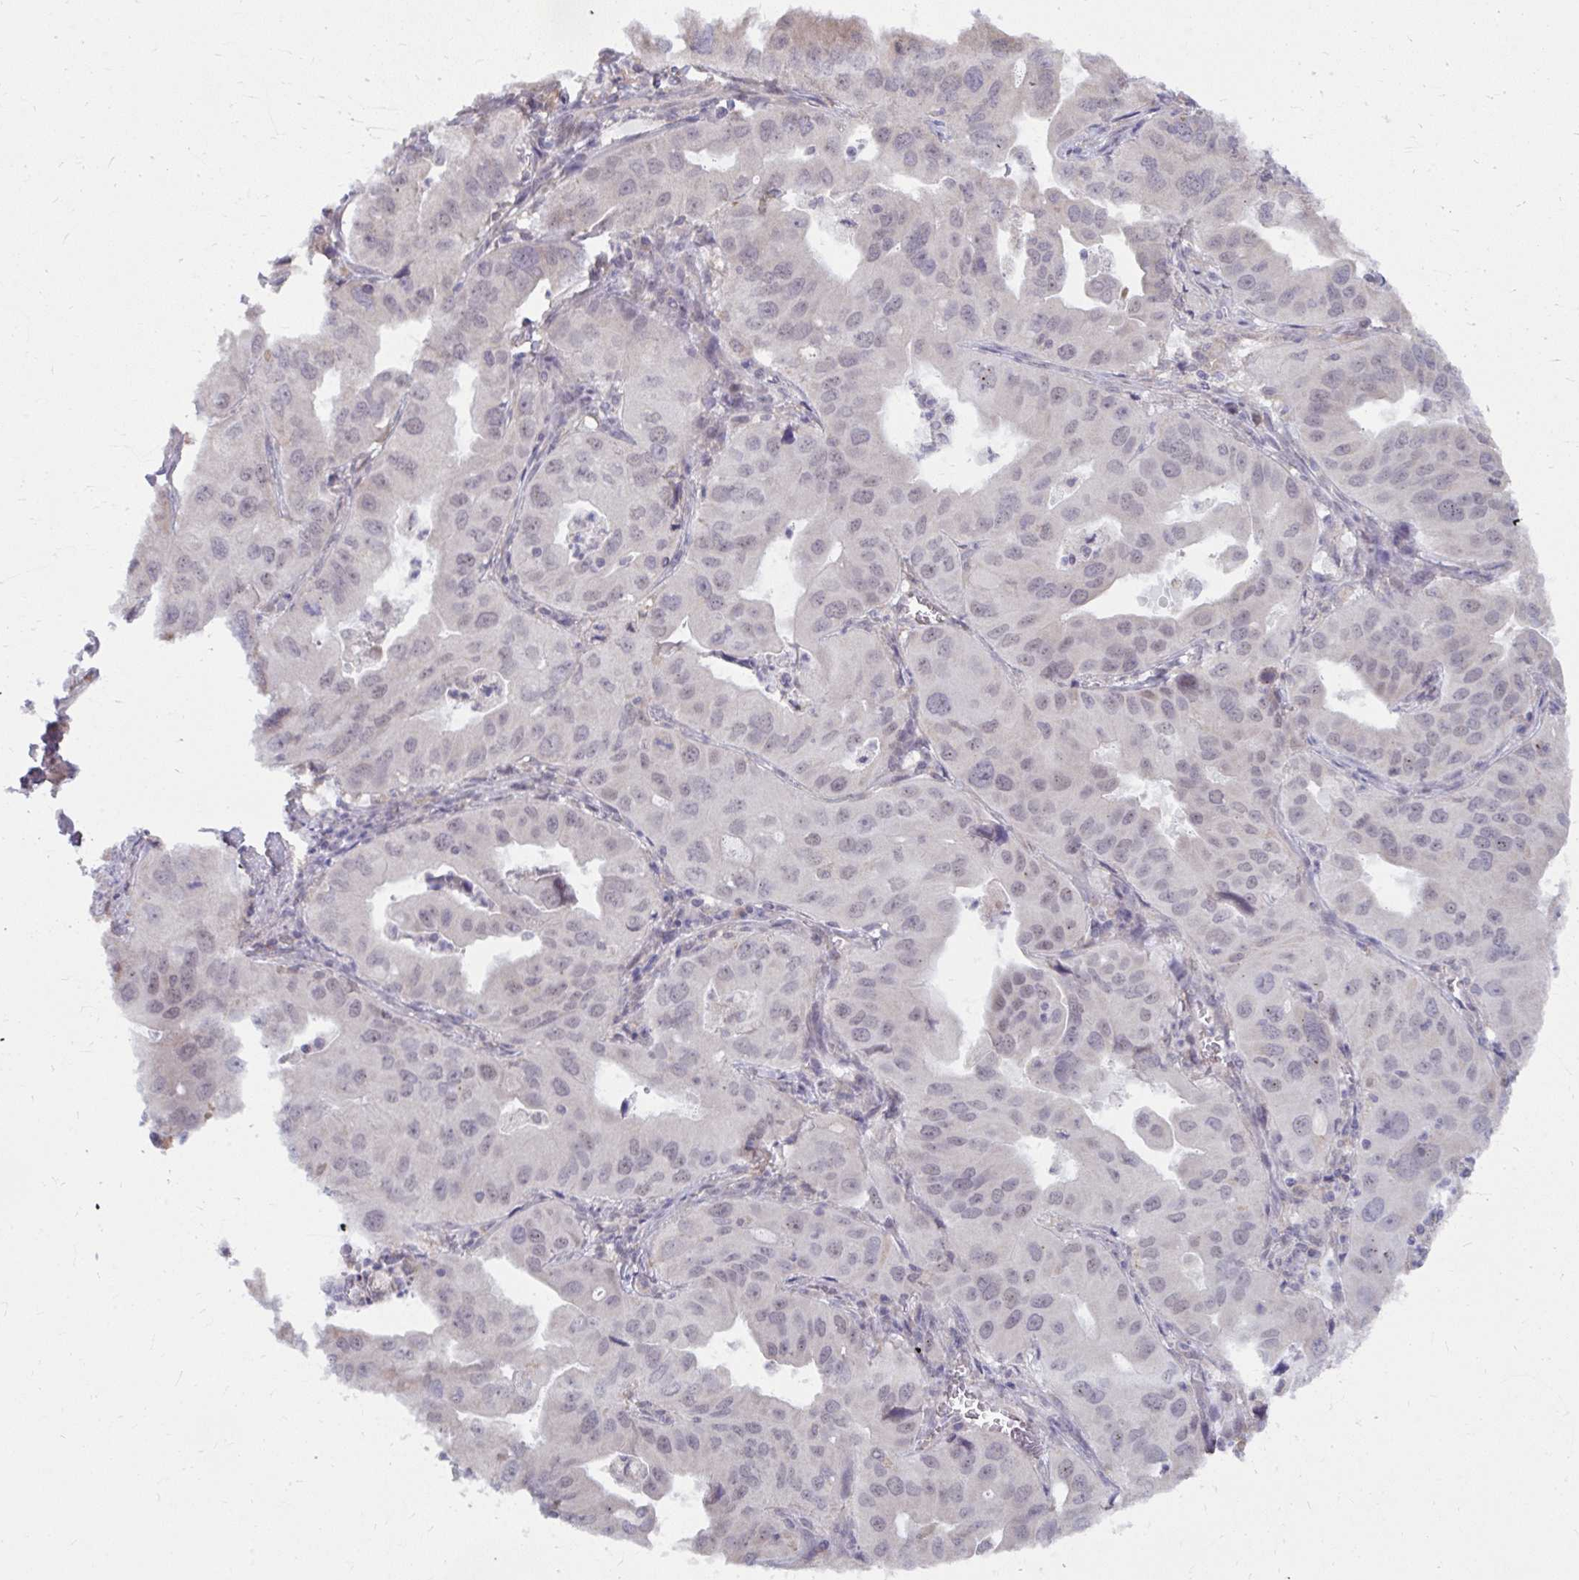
{"staining": {"intensity": "negative", "quantity": "none", "location": "none"}, "tissue": "lung cancer", "cell_type": "Tumor cells", "image_type": "cancer", "snomed": [{"axis": "morphology", "description": "Adenocarcinoma, NOS"}, {"axis": "topography", "description": "Lung"}], "caption": "High power microscopy photomicrograph of an immunohistochemistry histopathology image of lung cancer, revealing no significant staining in tumor cells.", "gene": "NMNAT1", "patient": {"sex": "male", "age": 48}}